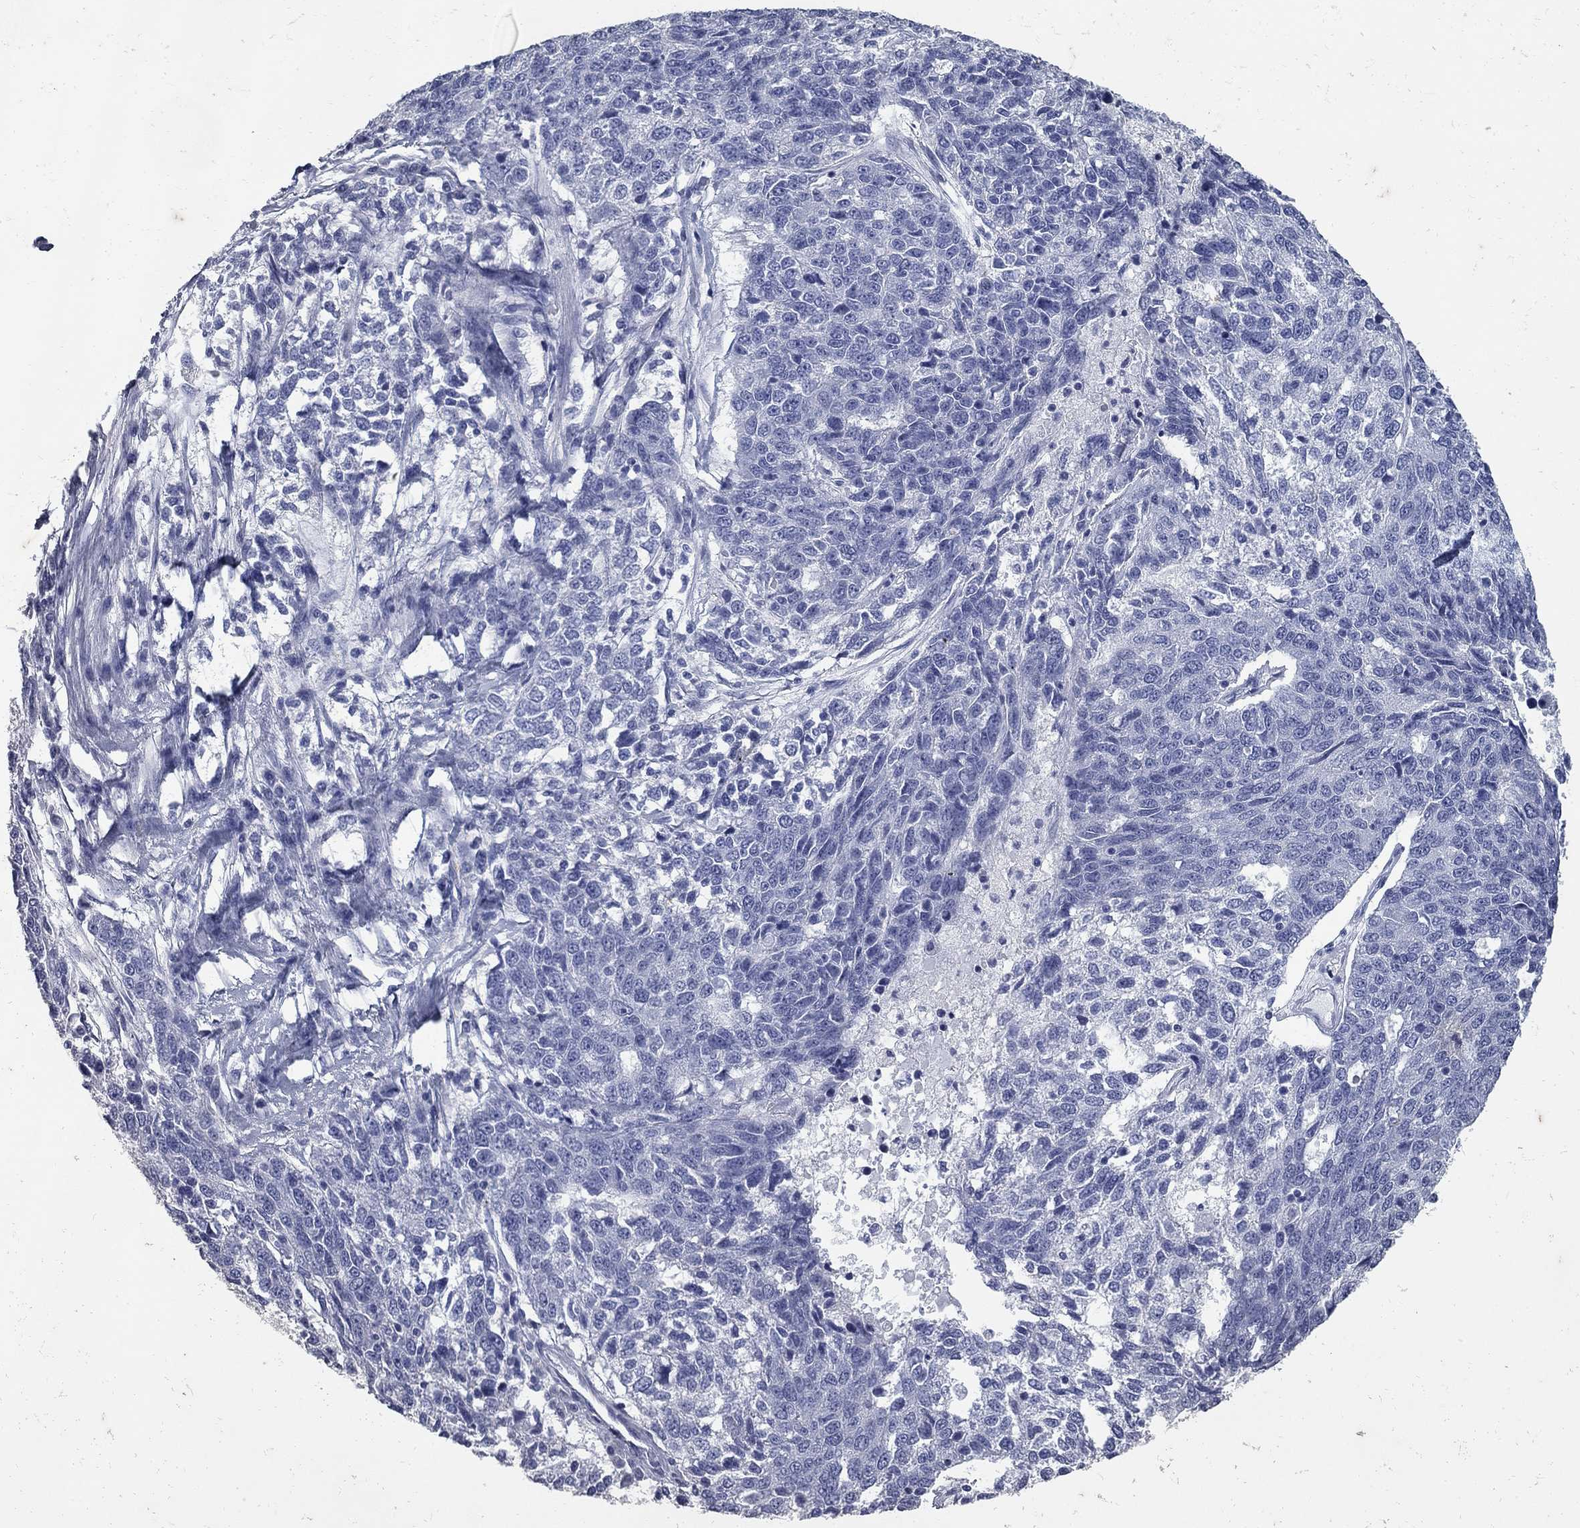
{"staining": {"intensity": "negative", "quantity": "none", "location": "none"}, "tissue": "ovarian cancer", "cell_type": "Tumor cells", "image_type": "cancer", "snomed": [{"axis": "morphology", "description": "Cystadenocarcinoma, serous, NOS"}, {"axis": "topography", "description": "Ovary"}], "caption": "A micrograph of human ovarian cancer is negative for staining in tumor cells.", "gene": "SYT12", "patient": {"sex": "female", "age": 71}}